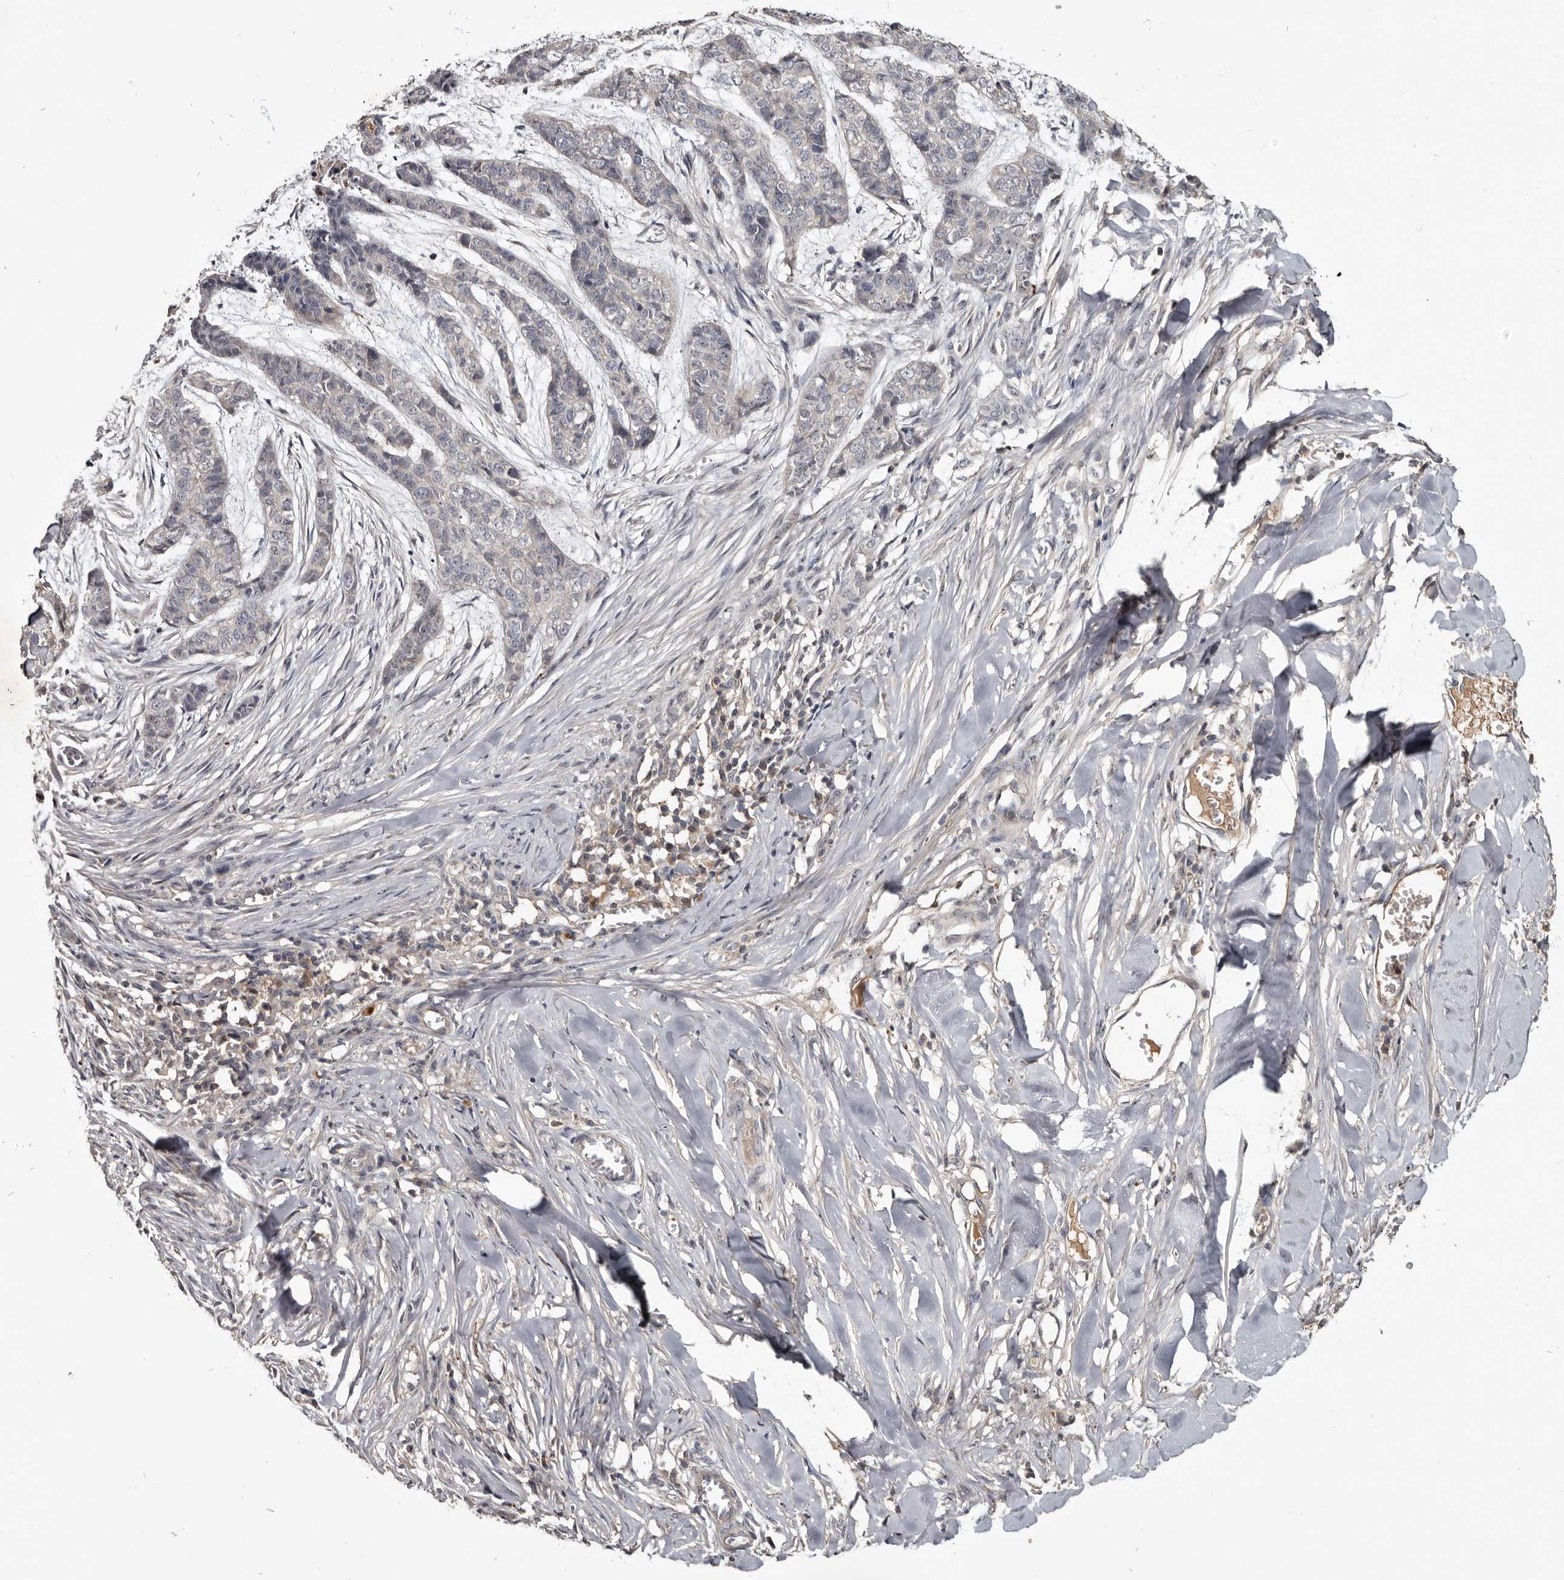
{"staining": {"intensity": "negative", "quantity": "none", "location": "none"}, "tissue": "skin cancer", "cell_type": "Tumor cells", "image_type": "cancer", "snomed": [{"axis": "morphology", "description": "Basal cell carcinoma"}, {"axis": "topography", "description": "Skin"}], "caption": "Micrograph shows no protein staining in tumor cells of skin cancer (basal cell carcinoma) tissue. The staining was performed using DAB to visualize the protein expression in brown, while the nuclei were stained in blue with hematoxylin (Magnification: 20x).", "gene": "TTC39A", "patient": {"sex": "female", "age": 64}}